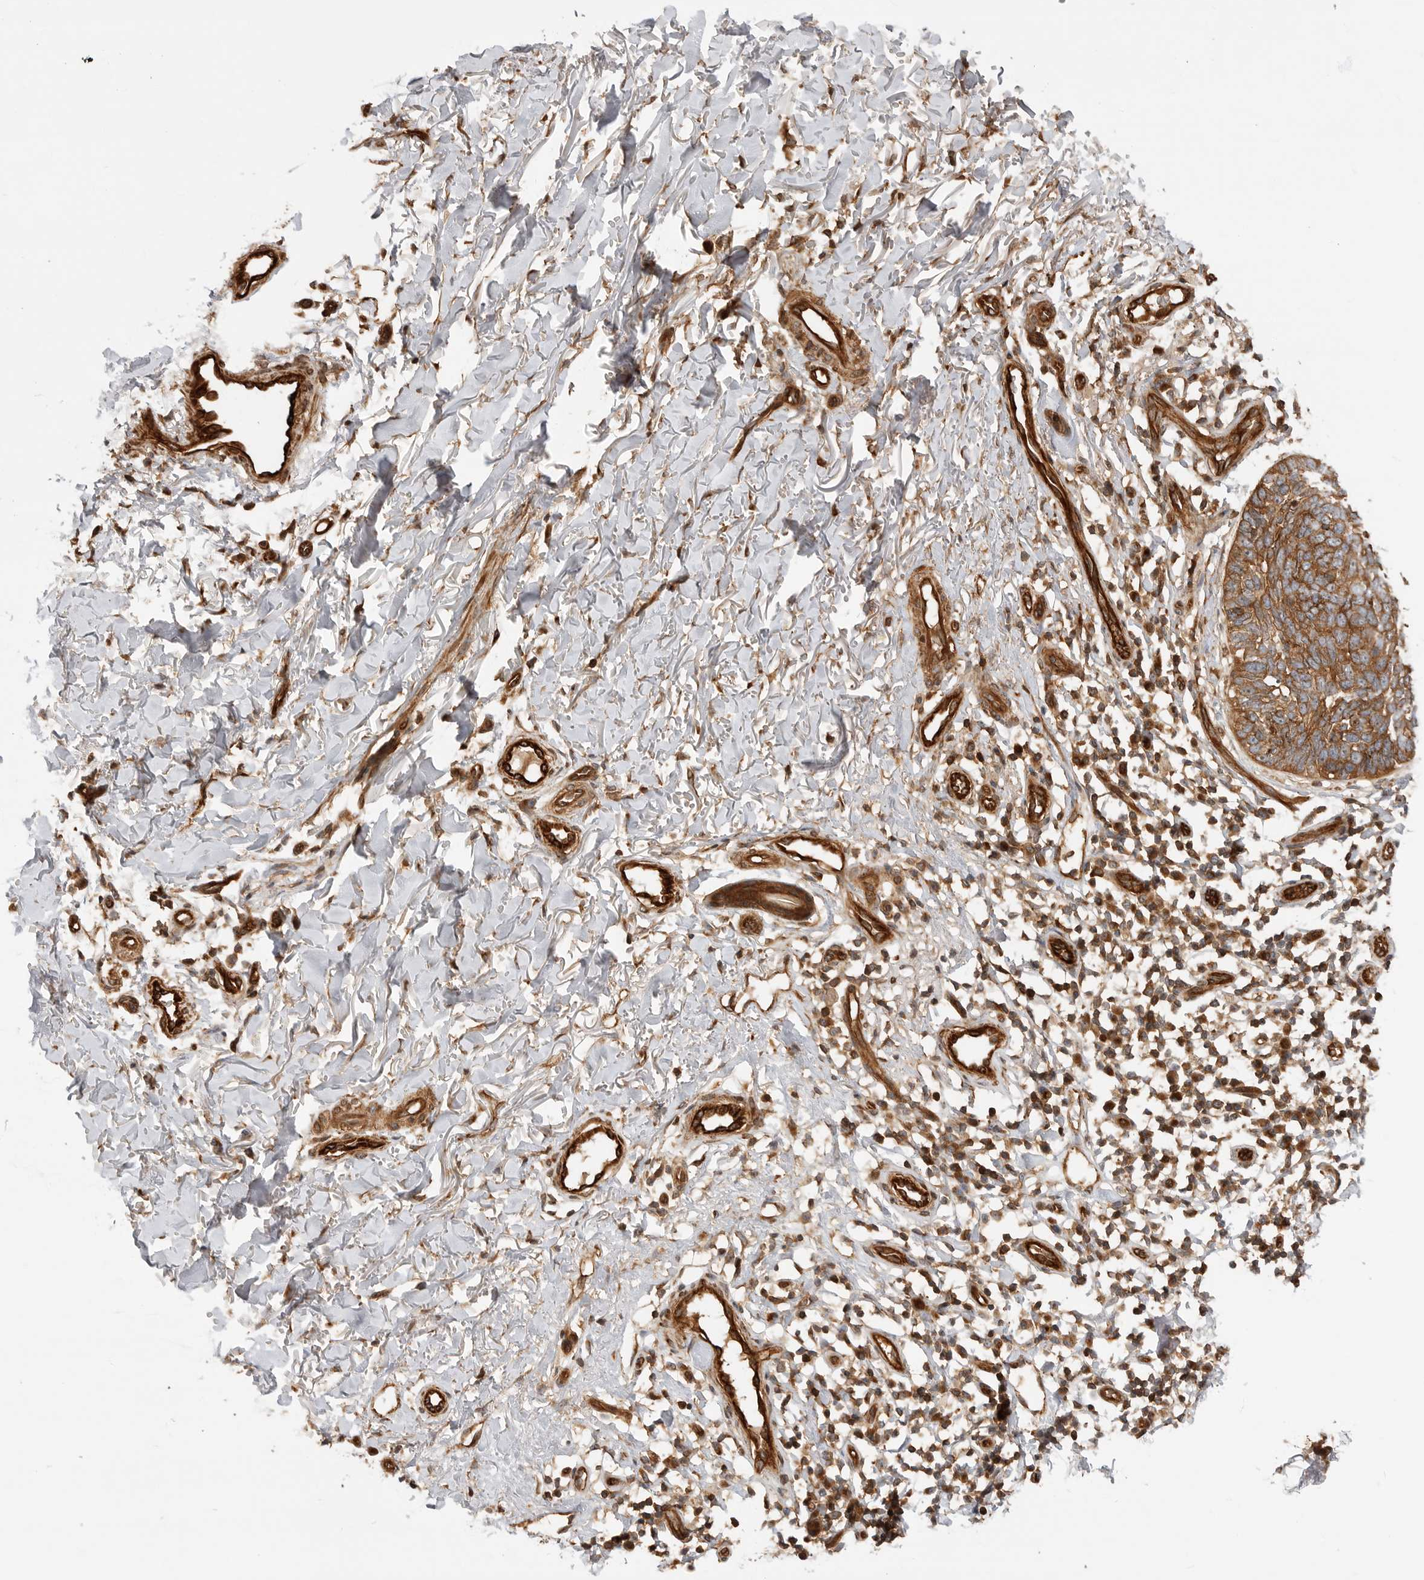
{"staining": {"intensity": "strong", "quantity": ">75%", "location": "cytoplasmic/membranous"}, "tissue": "skin cancer", "cell_type": "Tumor cells", "image_type": "cancer", "snomed": [{"axis": "morphology", "description": "Normal tissue, NOS"}, {"axis": "morphology", "description": "Basal cell carcinoma"}, {"axis": "topography", "description": "Skin"}], "caption": "About >75% of tumor cells in human skin basal cell carcinoma demonstrate strong cytoplasmic/membranous protein expression as visualized by brown immunohistochemical staining.", "gene": "GPATCH2", "patient": {"sex": "male", "age": 77}}